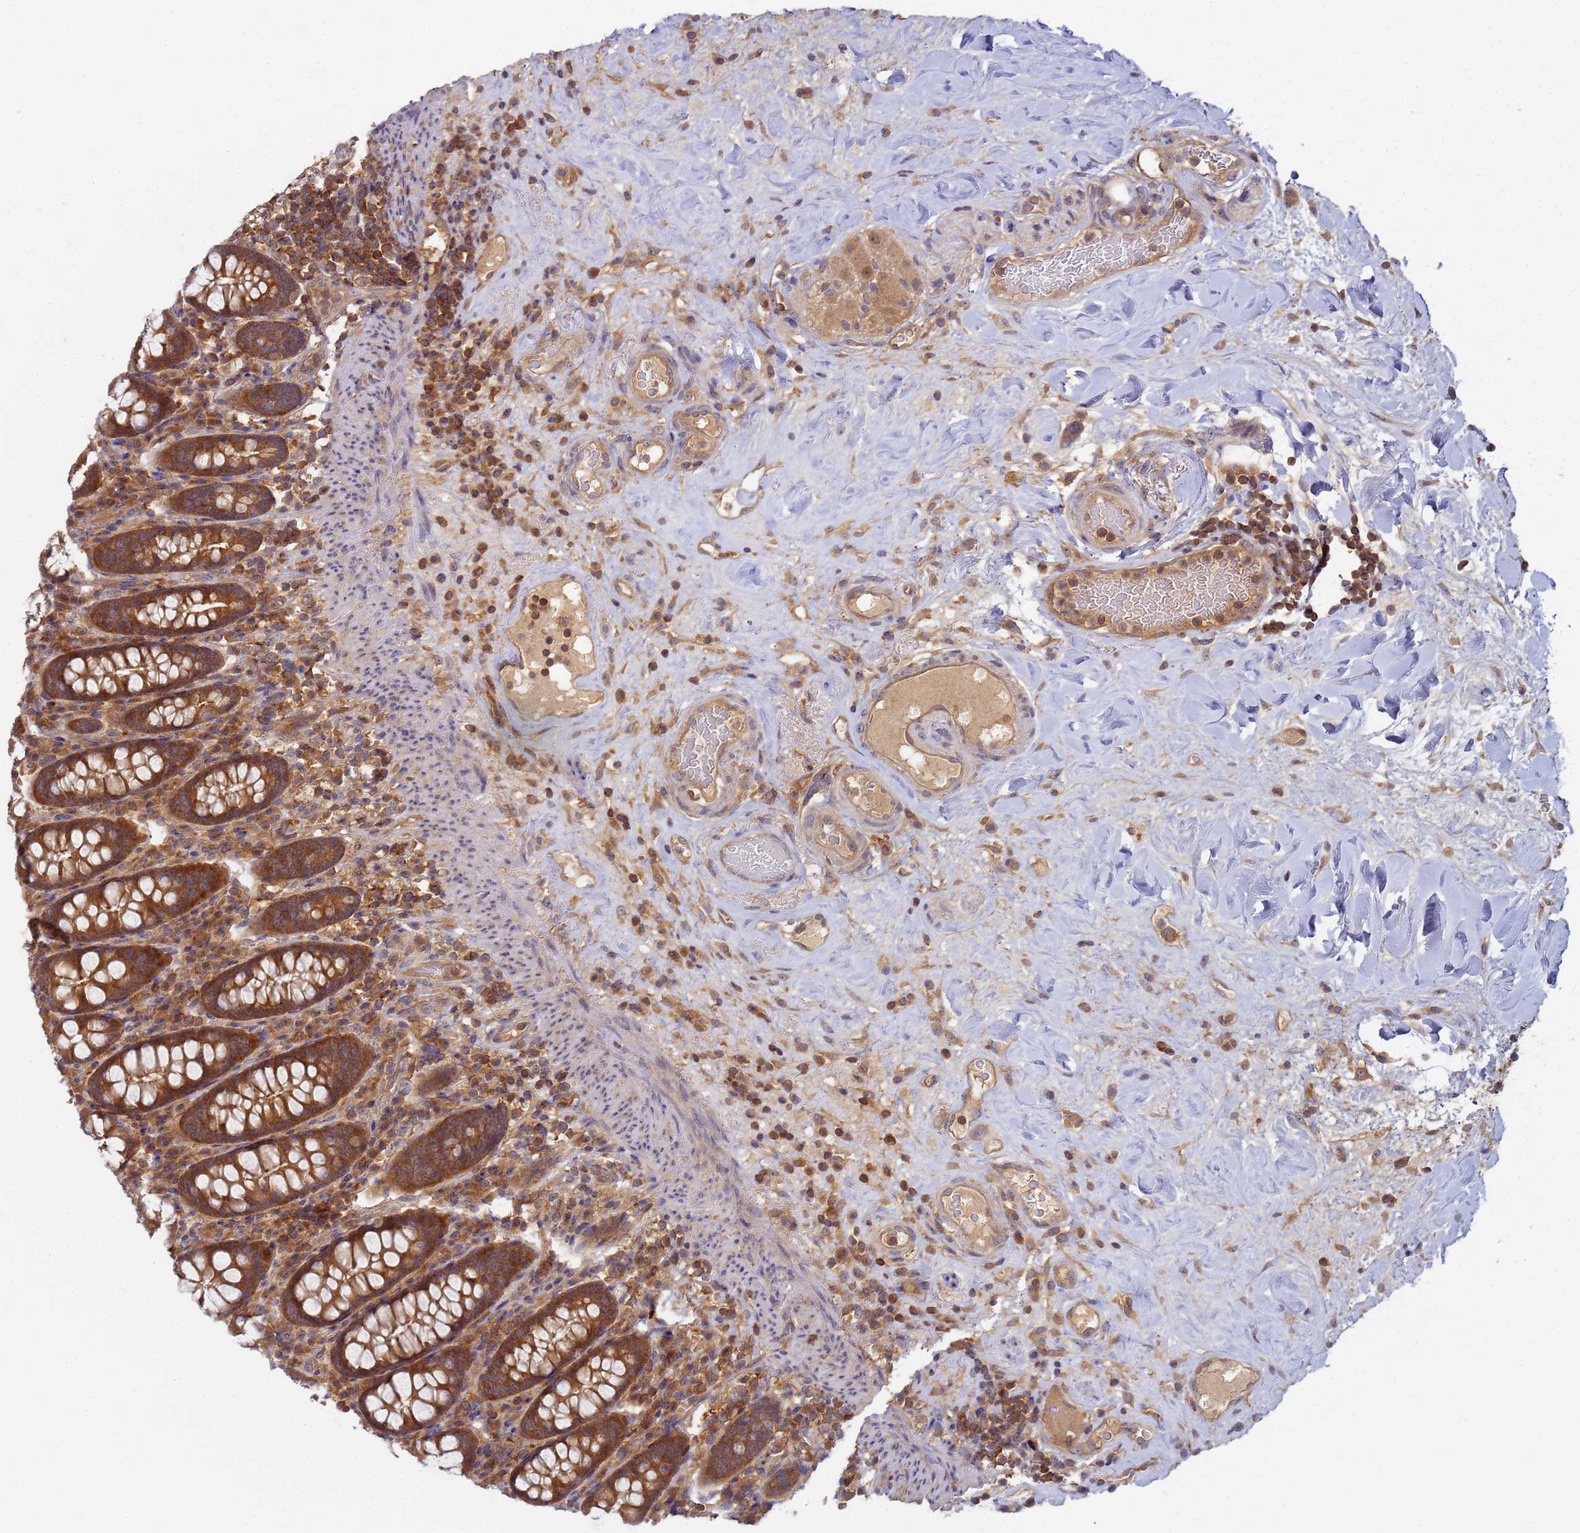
{"staining": {"intensity": "moderate", "quantity": ">75%", "location": "cytoplasmic/membranous"}, "tissue": "colon", "cell_type": "Endothelial cells", "image_type": "normal", "snomed": [{"axis": "morphology", "description": "Normal tissue, NOS"}, {"axis": "topography", "description": "Colon"}], "caption": "A brown stain labels moderate cytoplasmic/membranous staining of a protein in endothelial cells of normal colon.", "gene": "SHARPIN", "patient": {"sex": "female", "age": 79}}